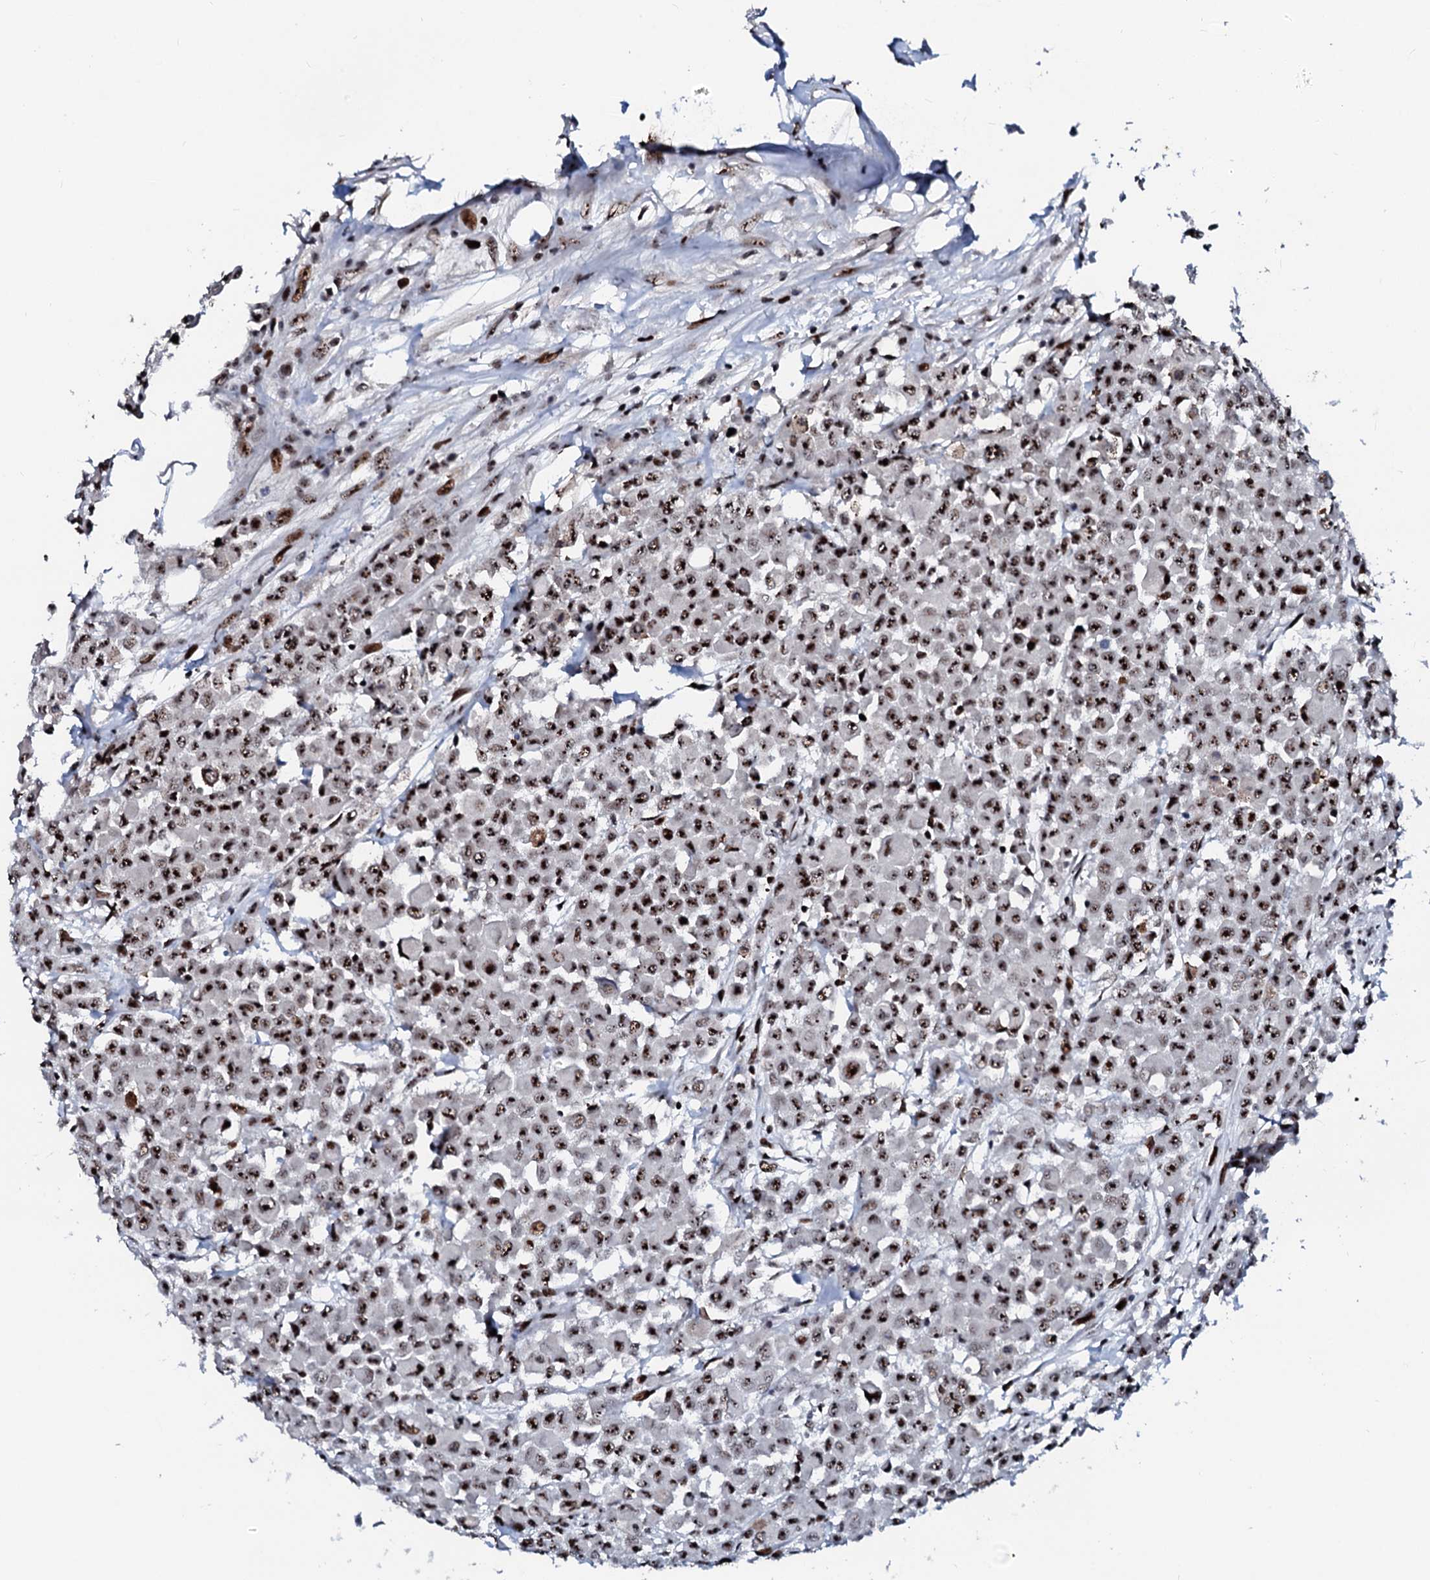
{"staining": {"intensity": "moderate", "quantity": ">75%", "location": "nuclear"}, "tissue": "colorectal cancer", "cell_type": "Tumor cells", "image_type": "cancer", "snomed": [{"axis": "morphology", "description": "Adenocarcinoma, NOS"}, {"axis": "topography", "description": "Colon"}], "caption": "DAB (3,3'-diaminobenzidine) immunohistochemical staining of human colorectal cancer exhibits moderate nuclear protein positivity in about >75% of tumor cells. (Stains: DAB (3,3'-diaminobenzidine) in brown, nuclei in blue, Microscopy: brightfield microscopy at high magnification).", "gene": "NEUROG3", "patient": {"sex": "male", "age": 51}}